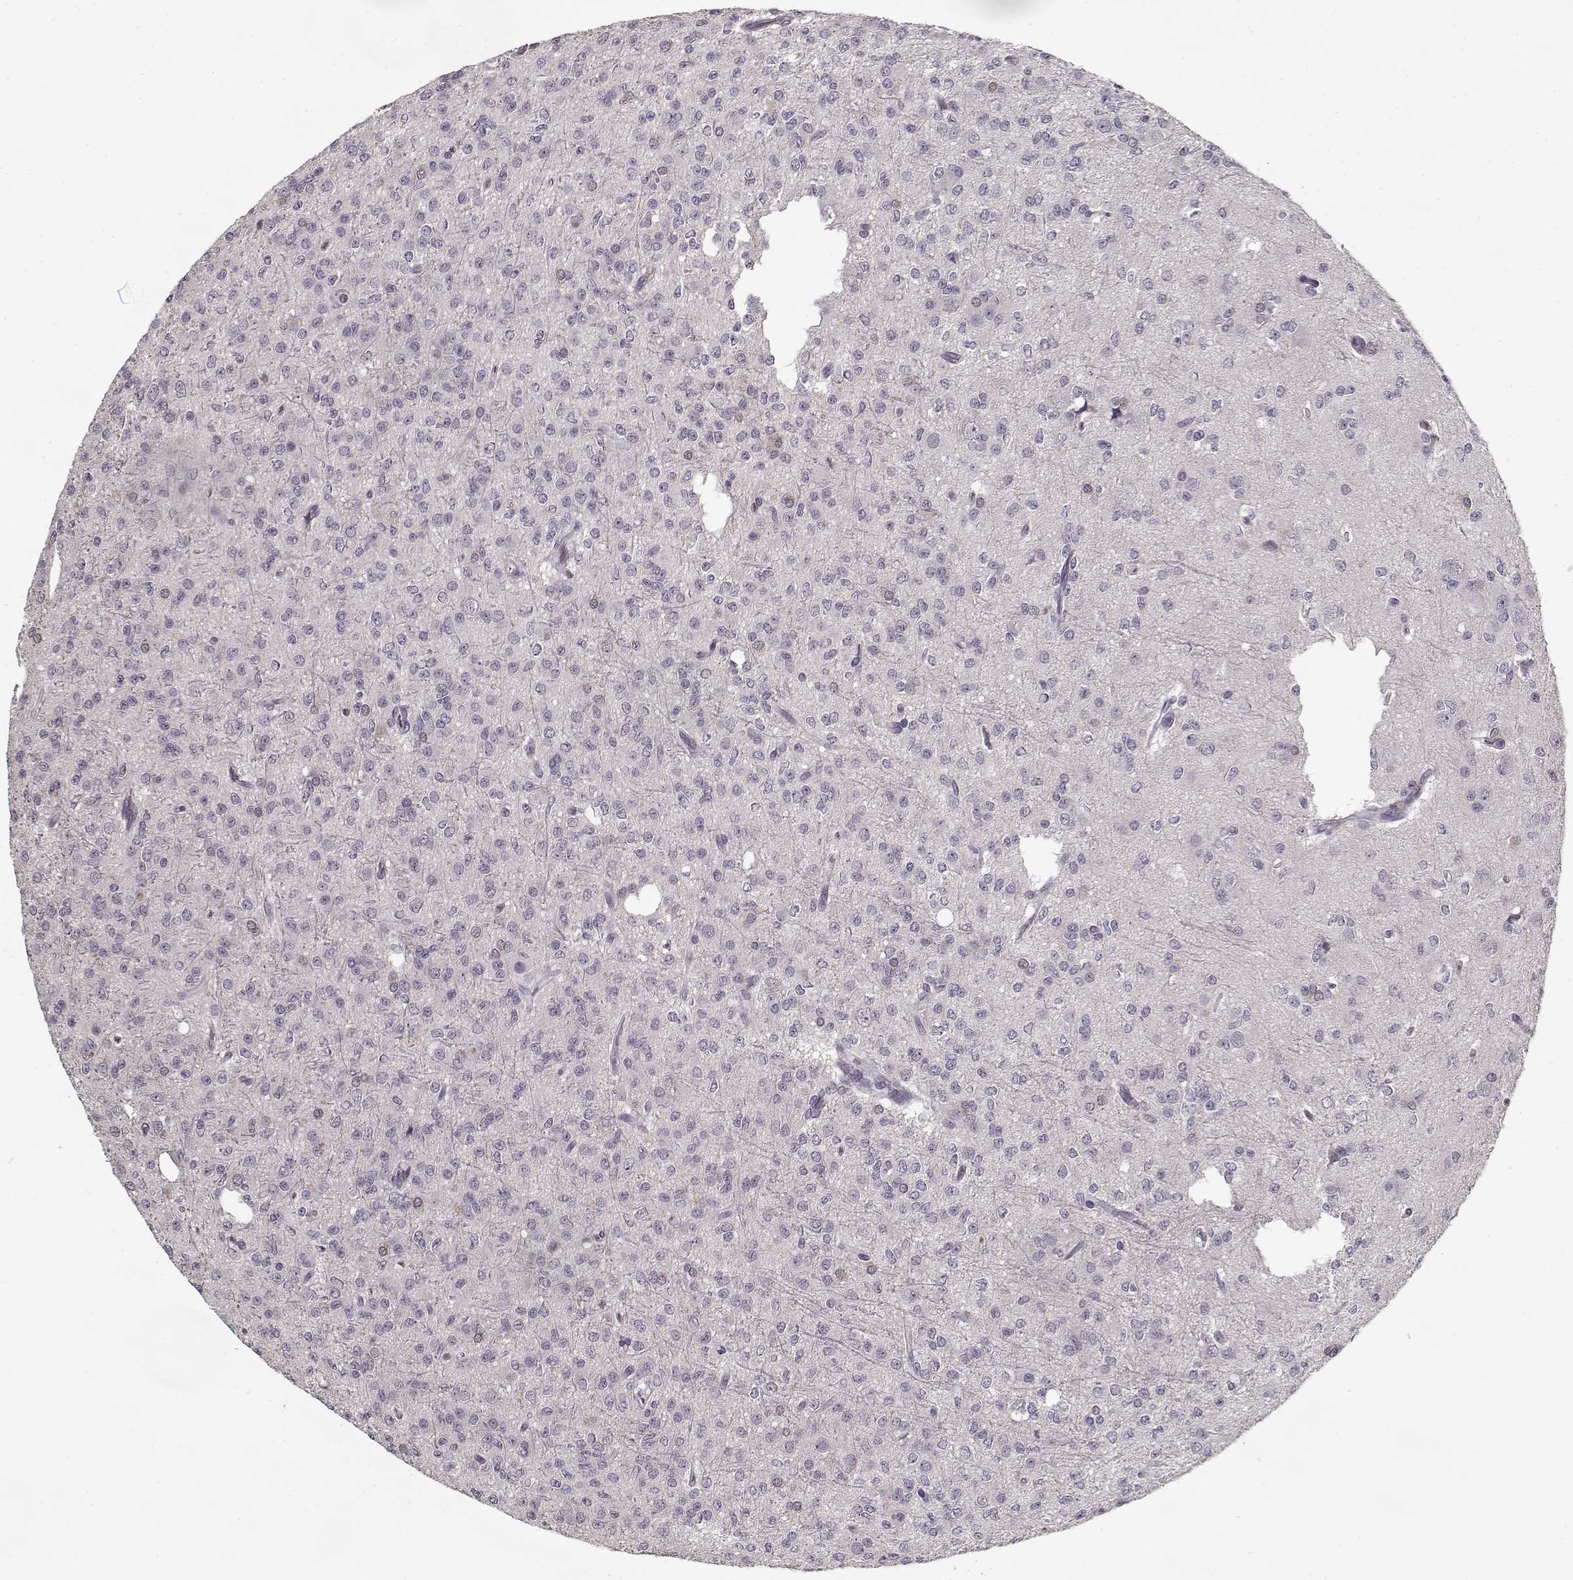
{"staining": {"intensity": "negative", "quantity": "none", "location": "none"}, "tissue": "glioma", "cell_type": "Tumor cells", "image_type": "cancer", "snomed": [{"axis": "morphology", "description": "Glioma, malignant, Low grade"}, {"axis": "topography", "description": "Brain"}], "caption": "Tumor cells are negative for brown protein staining in glioma.", "gene": "AFM", "patient": {"sex": "male", "age": 27}}